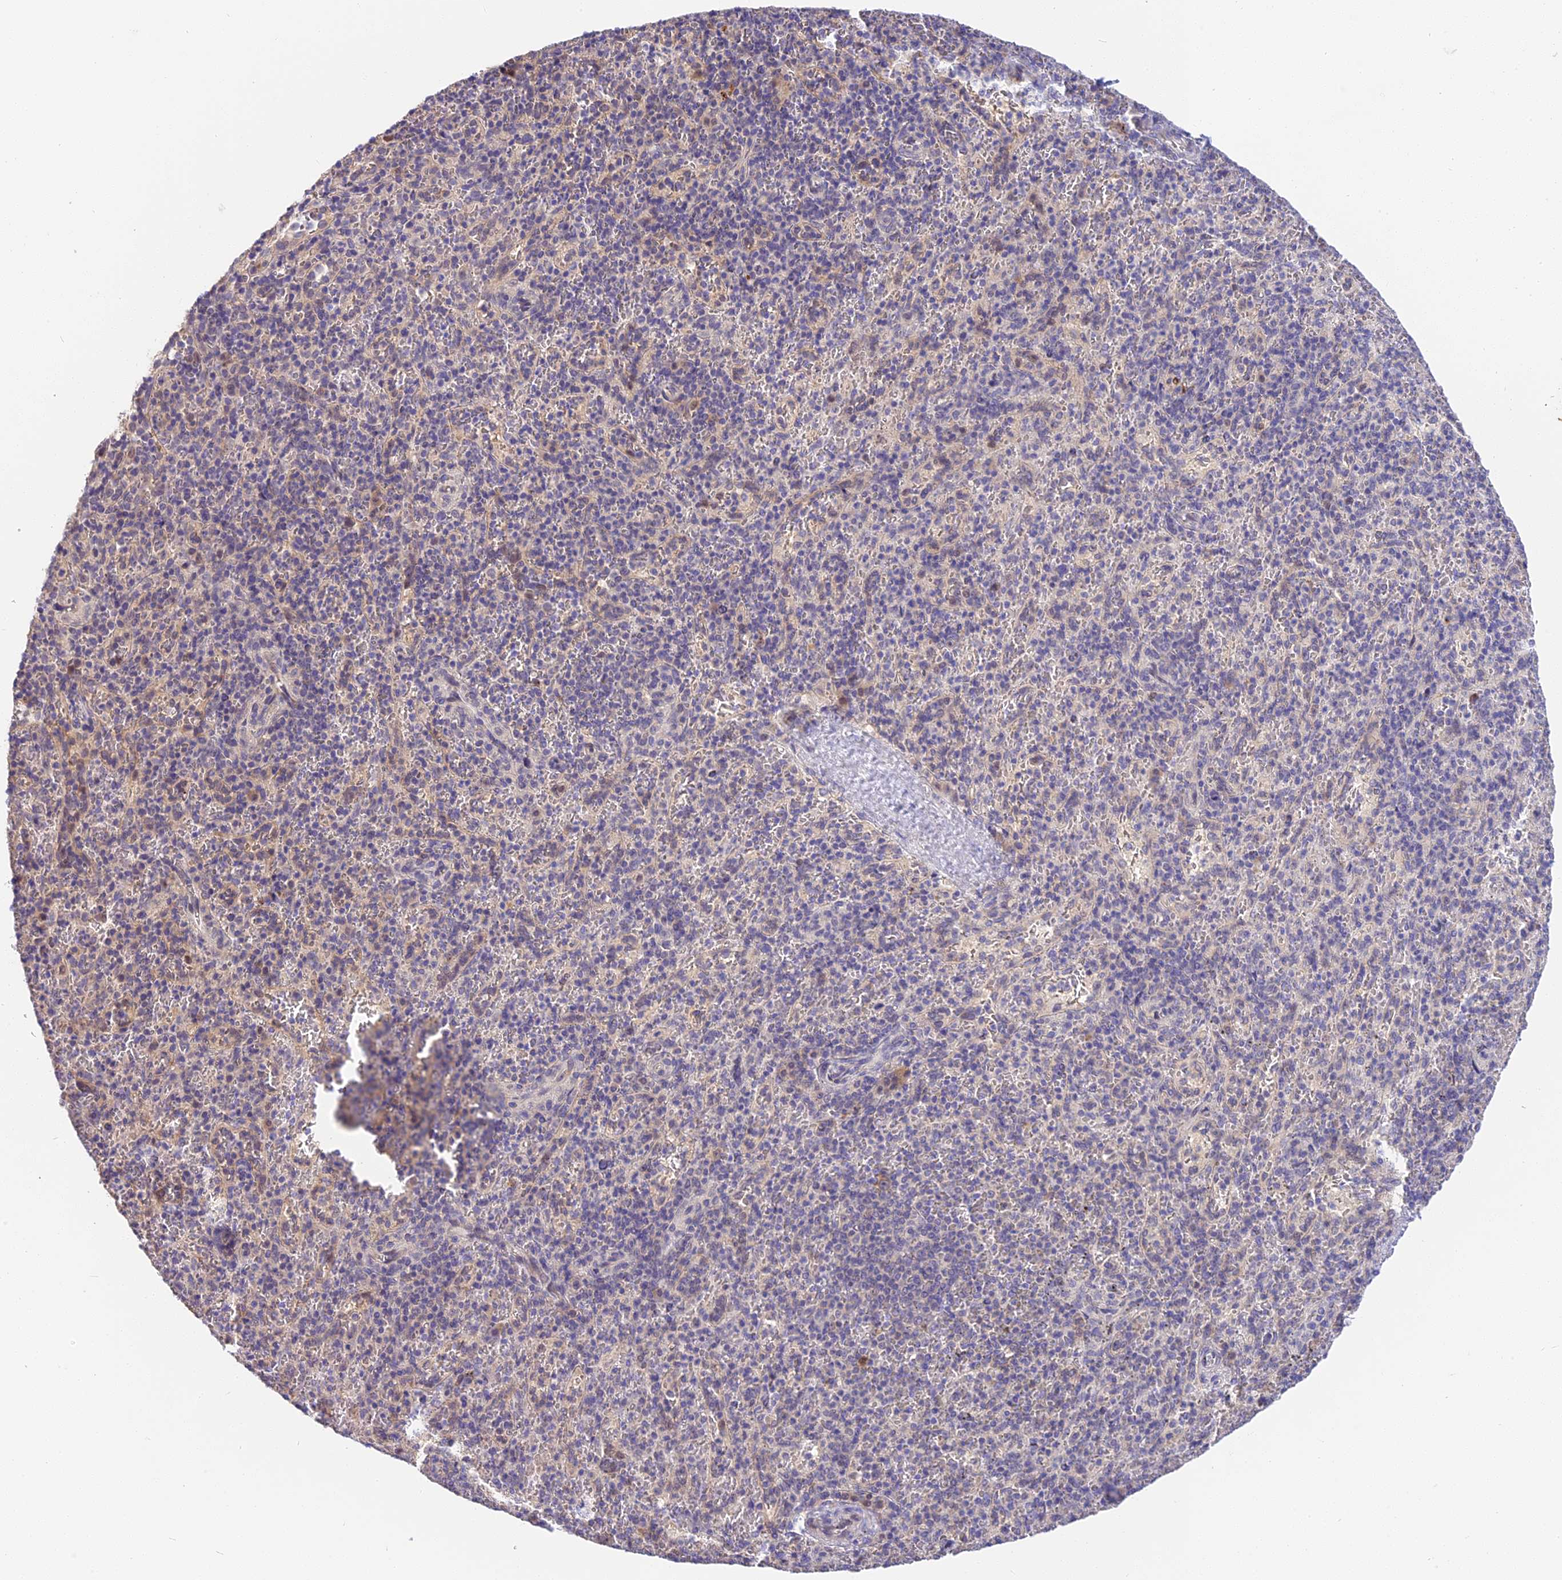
{"staining": {"intensity": "weak", "quantity": "<25%", "location": "cytoplasmic/membranous"}, "tissue": "spleen", "cell_type": "Cells in red pulp", "image_type": "normal", "snomed": [{"axis": "morphology", "description": "Normal tissue, NOS"}, {"axis": "topography", "description": "Spleen"}], "caption": "High power microscopy image of an IHC photomicrograph of benign spleen, revealing no significant expression in cells in red pulp. (Brightfield microscopy of DAB (3,3'-diaminobenzidine) immunohistochemistry (IHC) at high magnification).", "gene": "BSCL2", "patient": {"sex": "male", "age": 82}}